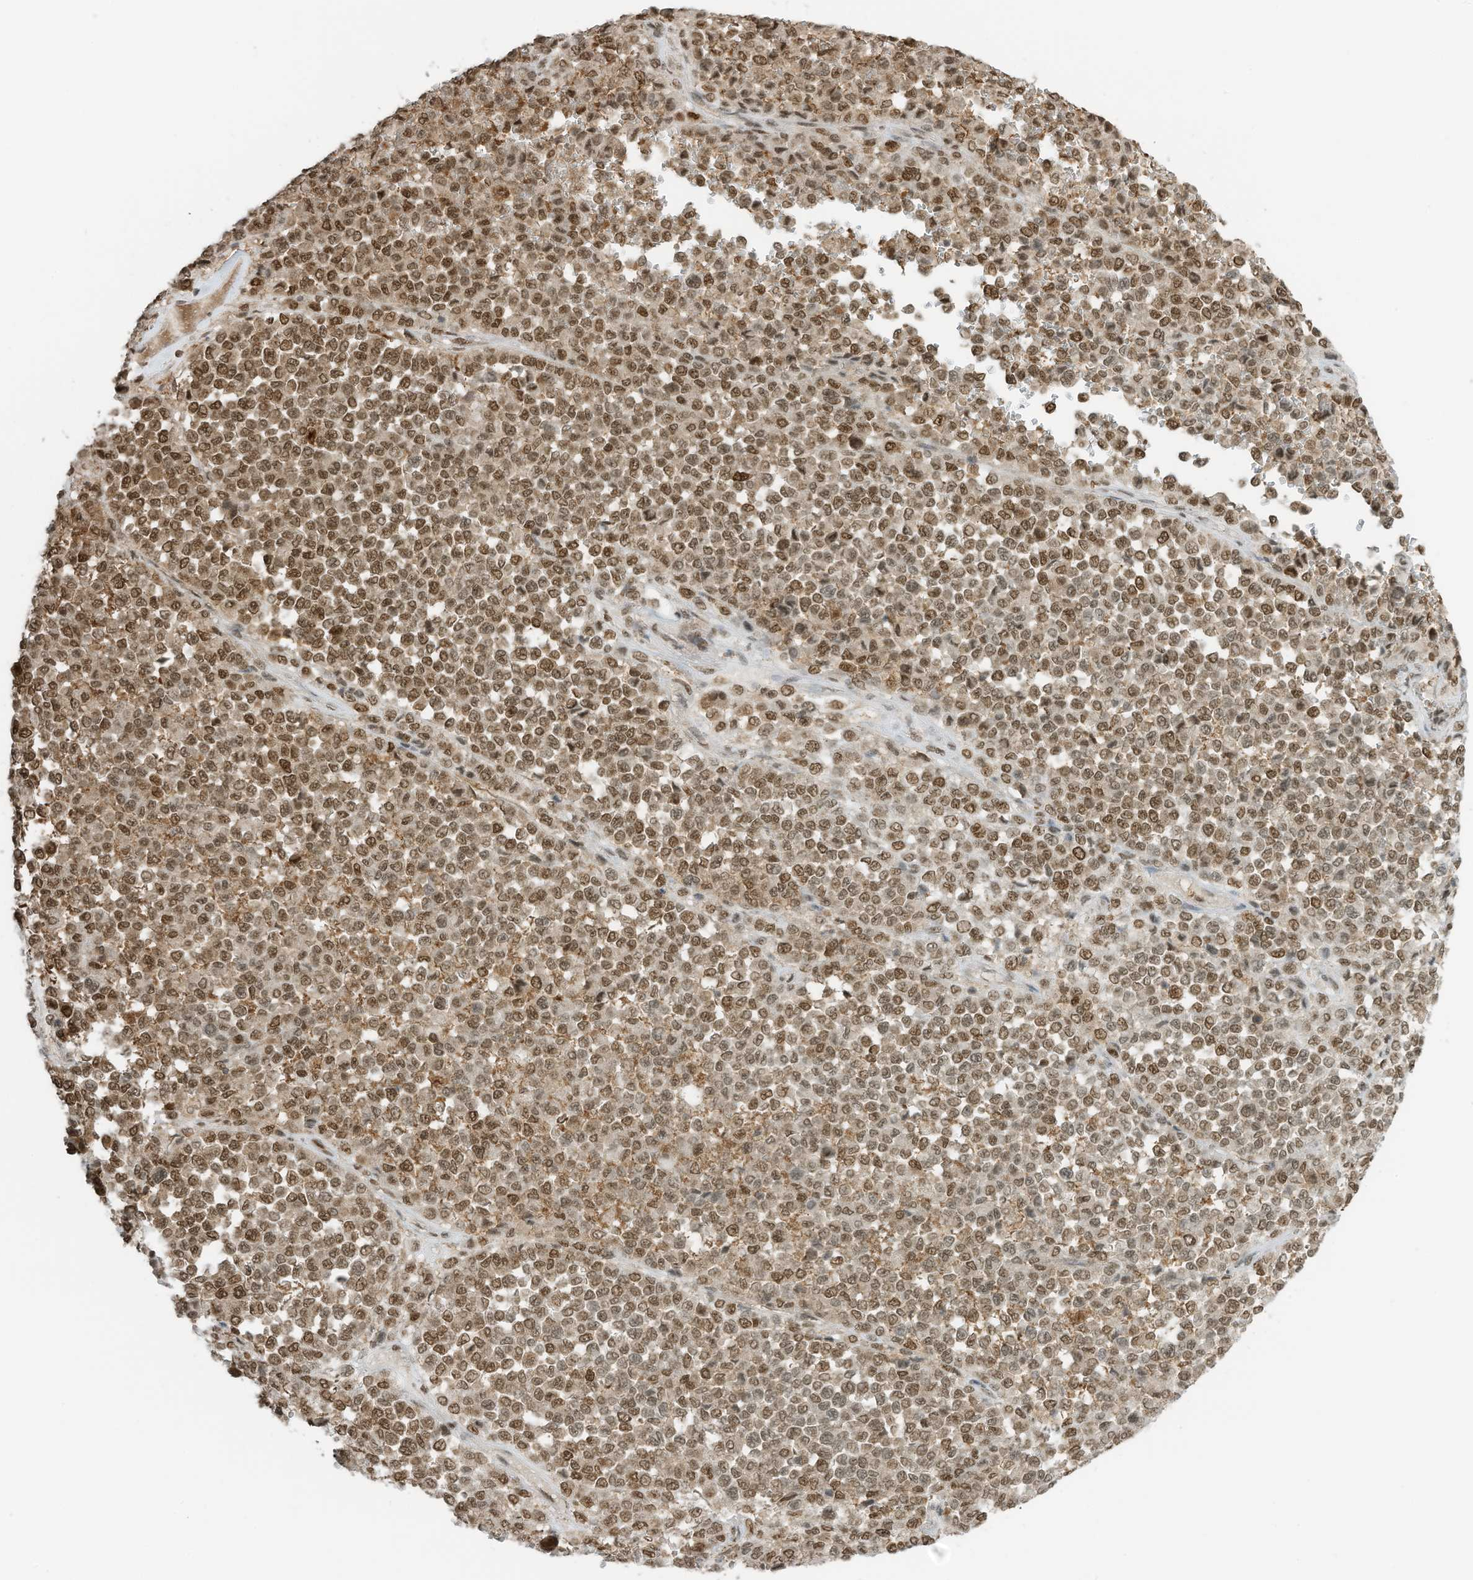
{"staining": {"intensity": "moderate", "quantity": ">75%", "location": "nuclear"}, "tissue": "melanoma", "cell_type": "Tumor cells", "image_type": "cancer", "snomed": [{"axis": "morphology", "description": "Malignant melanoma, Metastatic site"}, {"axis": "topography", "description": "Pancreas"}], "caption": "Melanoma stained for a protein (brown) displays moderate nuclear positive expression in about >75% of tumor cells.", "gene": "KPNB1", "patient": {"sex": "female", "age": 30}}